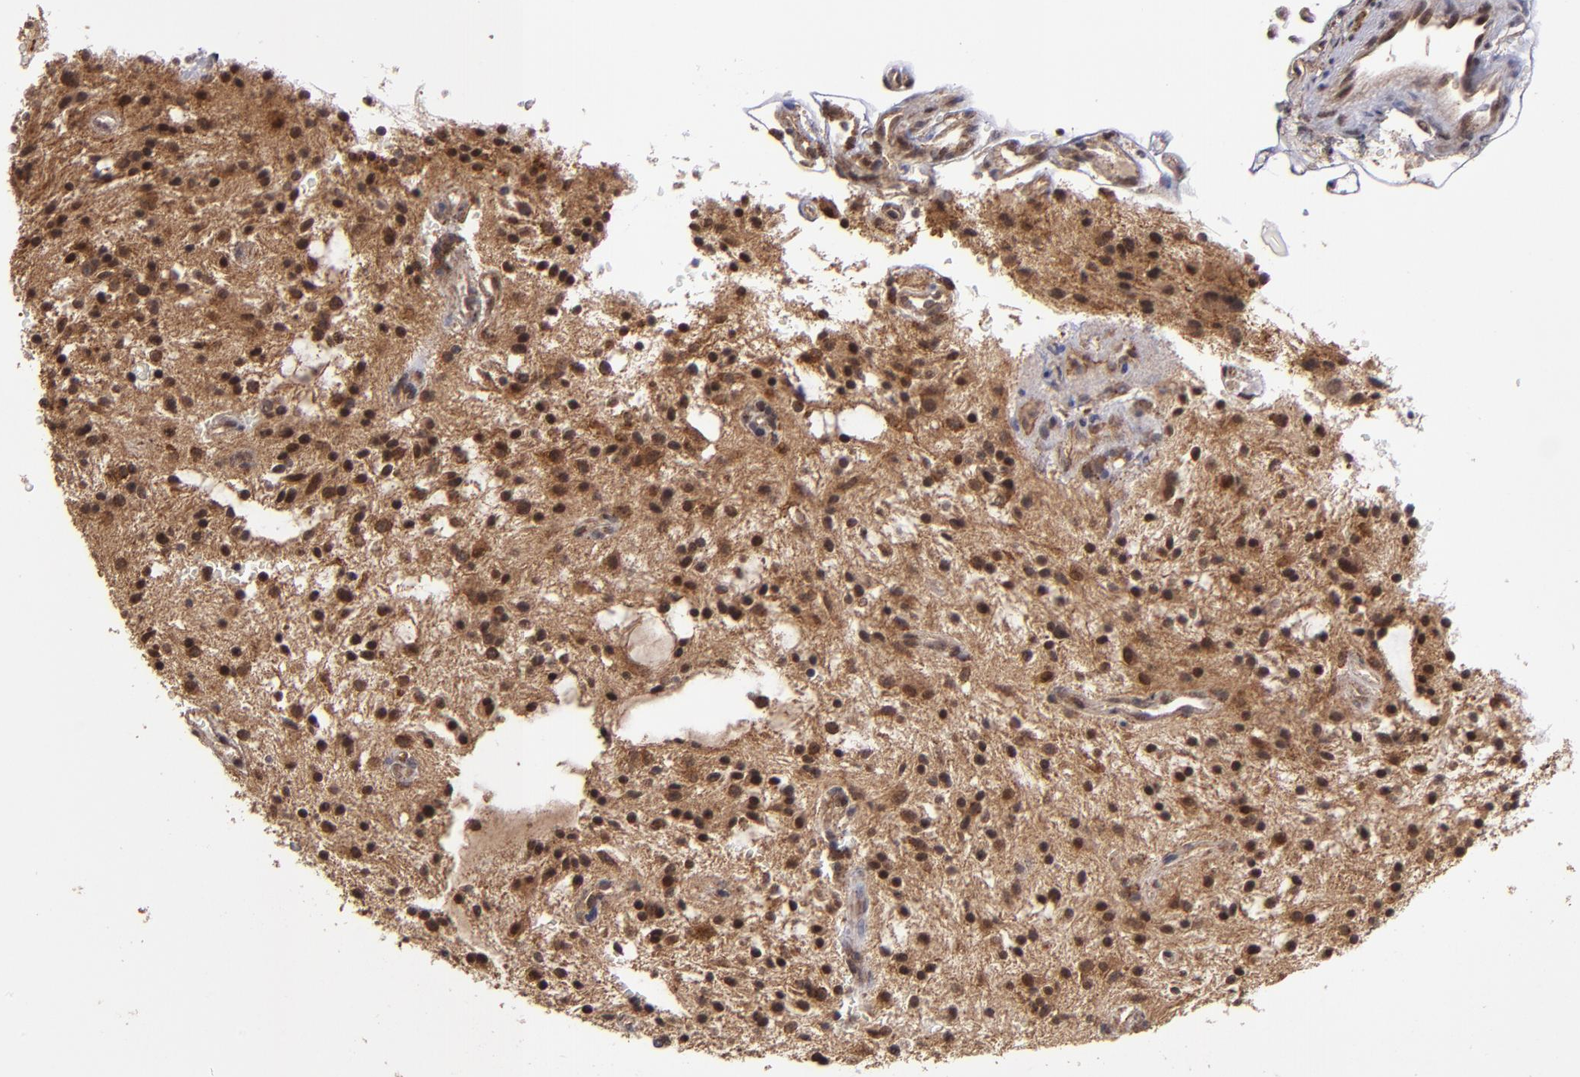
{"staining": {"intensity": "moderate", "quantity": "25%-75%", "location": "cytoplasmic/membranous,nuclear"}, "tissue": "glioma", "cell_type": "Tumor cells", "image_type": "cancer", "snomed": [{"axis": "morphology", "description": "Glioma, malignant, NOS"}, {"axis": "topography", "description": "Cerebellum"}], "caption": "Protein analysis of glioma tissue shows moderate cytoplasmic/membranous and nuclear positivity in about 25%-75% of tumor cells. (Brightfield microscopy of DAB IHC at high magnification).", "gene": "SIPA1L1", "patient": {"sex": "female", "age": 10}}